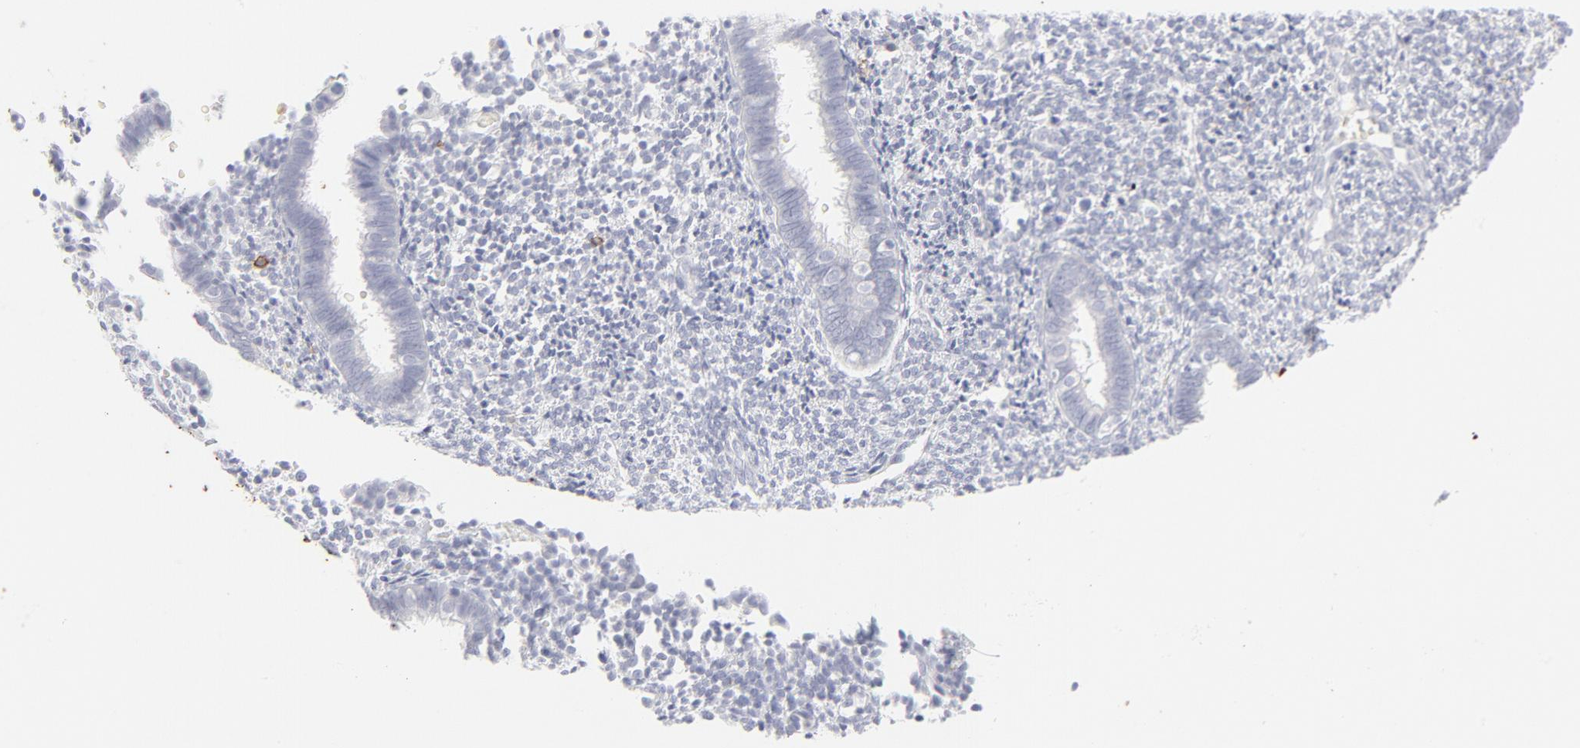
{"staining": {"intensity": "moderate", "quantity": "<25%", "location": "cytoplasmic/membranous"}, "tissue": "endometrium", "cell_type": "Cells in endometrial stroma", "image_type": "normal", "snomed": [{"axis": "morphology", "description": "Normal tissue, NOS"}, {"axis": "topography", "description": "Endometrium"}], "caption": "Moderate cytoplasmic/membranous positivity is seen in approximately <25% of cells in endometrial stroma in normal endometrium.", "gene": "CCR7", "patient": {"sex": "female", "age": 27}}